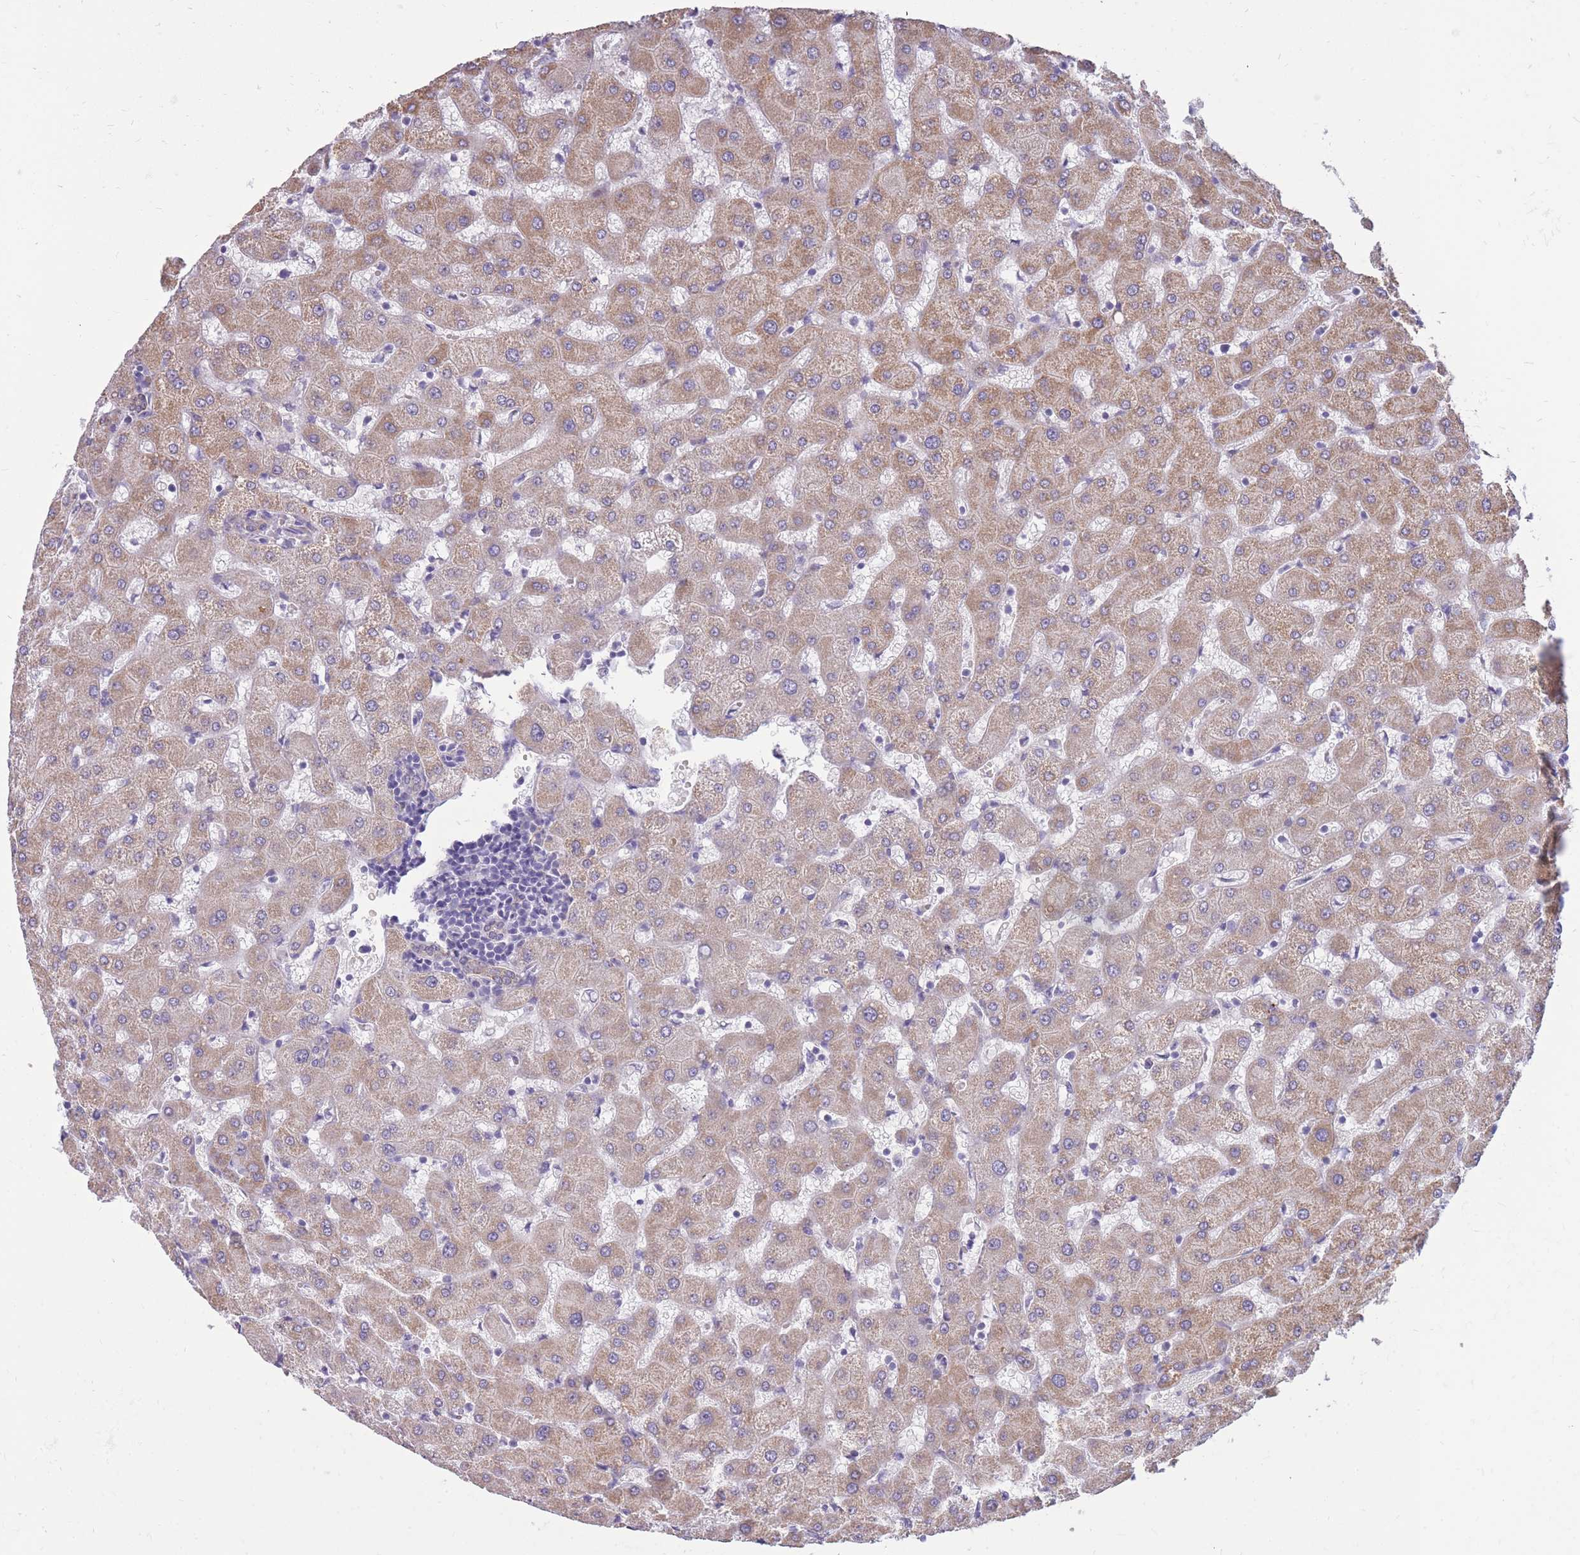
{"staining": {"intensity": "weak", "quantity": "25%-75%", "location": "cytoplasmic/membranous"}, "tissue": "liver", "cell_type": "Cholangiocytes", "image_type": "normal", "snomed": [{"axis": "morphology", "description": "Normal tissue, NOS"}, {"axis": "topography", "description": "Liver"}], "caption": "A high-resolution histopathology image shows immunohistochemistry (IHC) staining of normal liver, which demonstrates weak cytoplasmic/membranous staining in approximately 25%-75% of cholangiocytes.", "gene": "RNF170", "patient": {"sex": "female", "age": 63}}